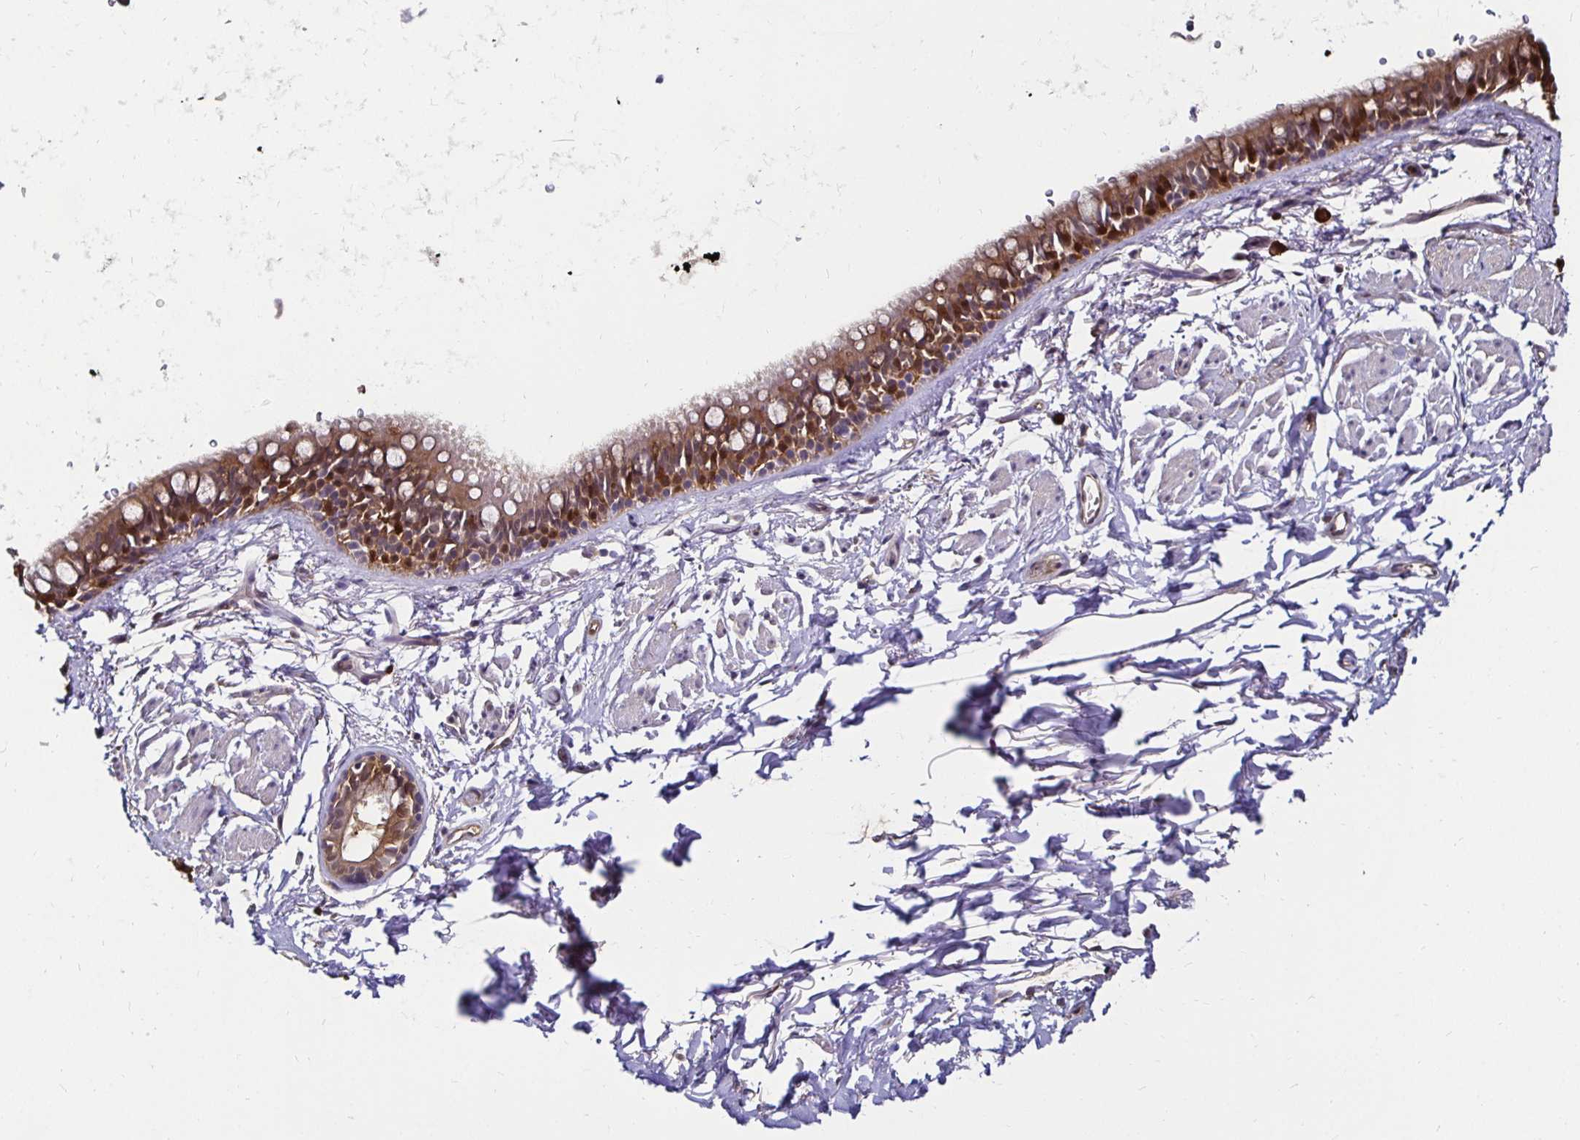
{"staining": {"intensity": "moderate", "quantity": ">75%", "location": "cytoplasmic/membranous"}, "tissue": "bronchus", "cell_type": "Respiratory epithelial cells", "image_type": "normal", "snomed": [{"axis": "morphology", "description": "Normal tissue, NOS"}, {"axis": "topography", "description": "Lymph node"}, {"axis": "topography", "description": "Cartilage tissue"}, {"axis": "topography", "description": "Bronchus"}], "caption": "Immunohistochemistry image of normal bronchus stained for a protein (brown), which reveals medium levels of moderate cytoplasmic/membranous staining in approximately >75% of respiratory epithelial cells.", "gene": "TXN", "patient": {"sex": "female", "age": 70}}